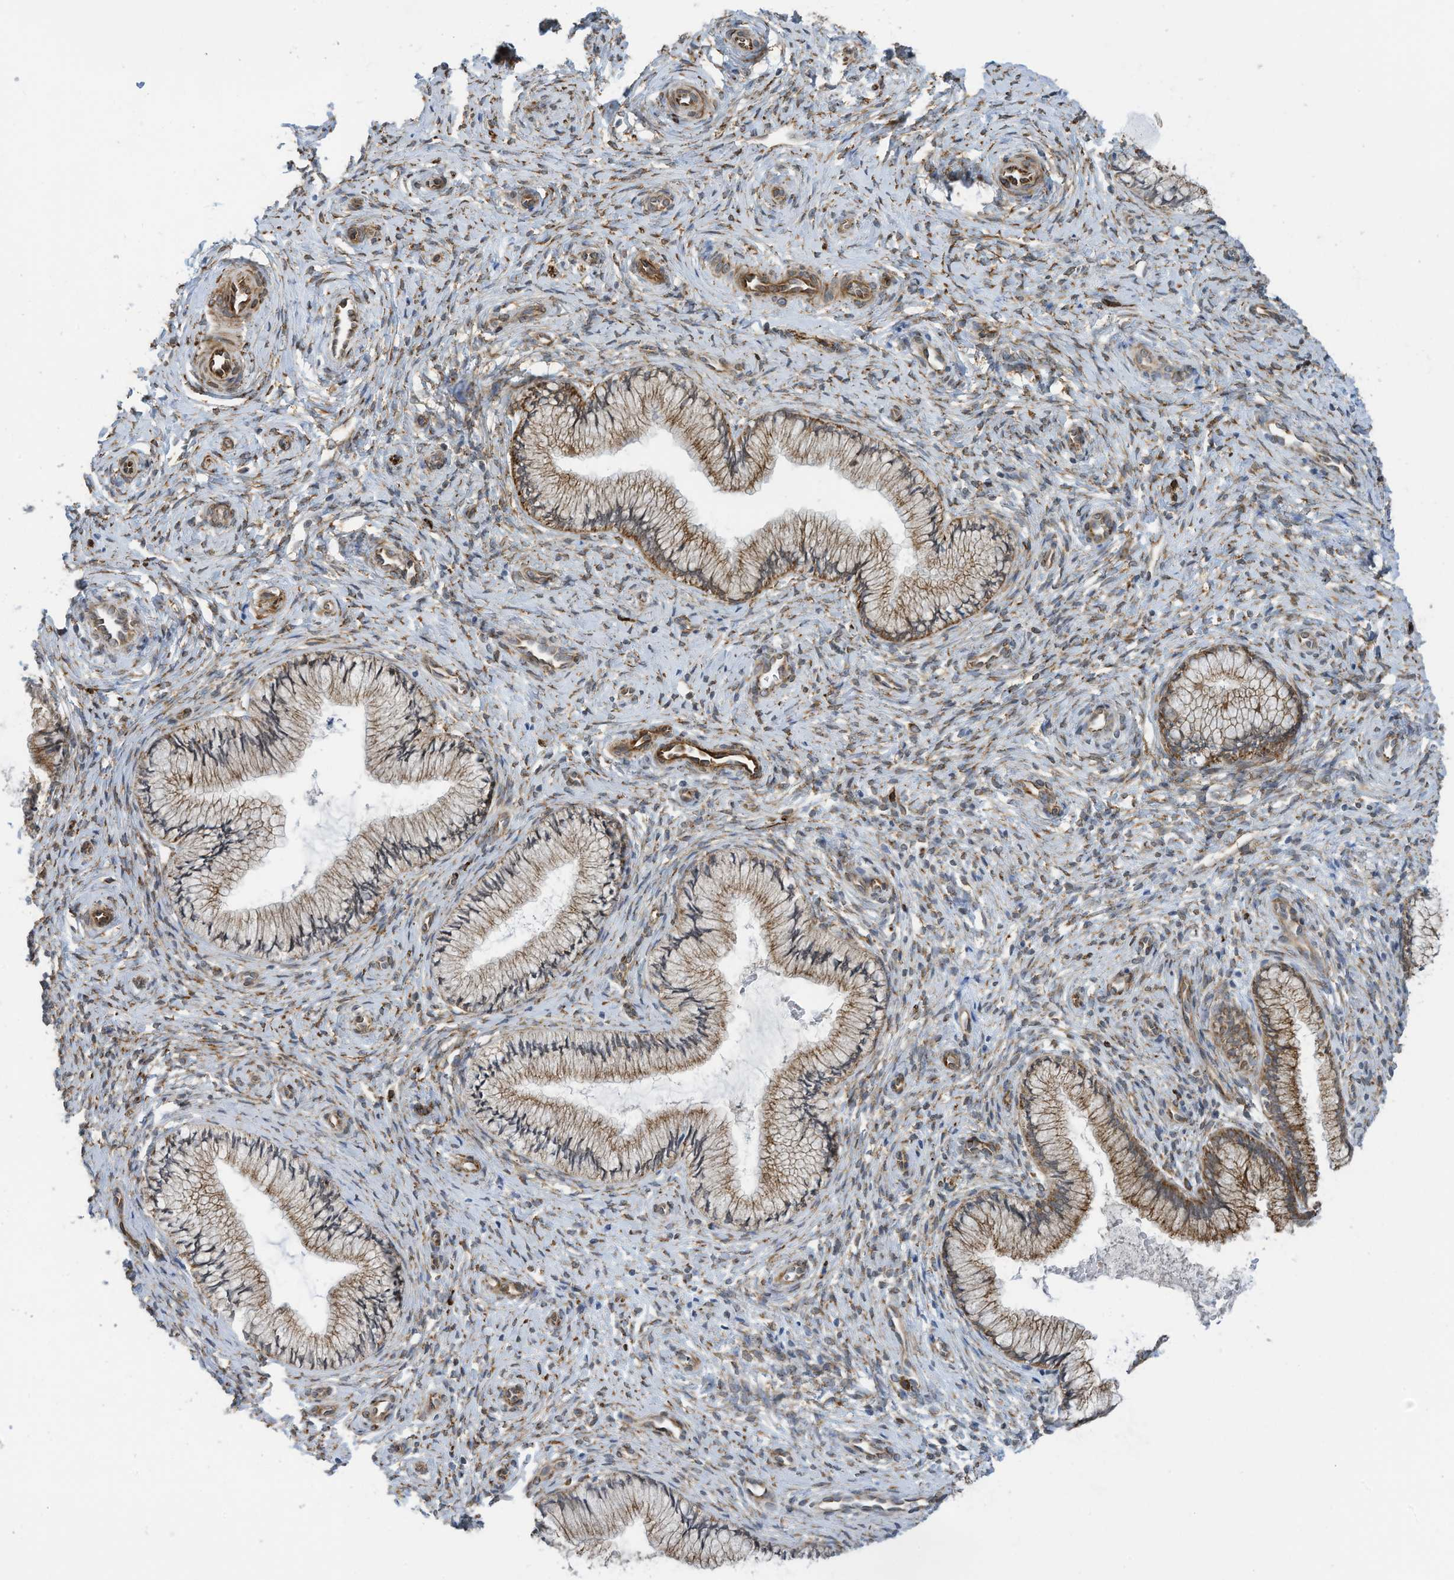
{"staining": {"intensity": "moderate", "quantity": "25%-75%", "location": "cytoplasmic/membranous"}, "tissue": "cervix", "cell_type": "Glandular cells", "image_type": "normal", "snomed": [{"axis": "morphology", "description": "Normal tissue, NOS"}, {"axis": "topography", "description": "Cervix"}], "caption": "An immunohistochemistry (IHC) histopathology image of normal tissue is shown. Protein staining in brown labels moderate cytoplasmic/membranous positivity in cervix within glandular cells. The staining was performed using DAB to visualize the protein expression in brown, while the nuclei were stained in blue with hematoxylin (Magnification: 20x).", "gene": "ZBTB45", "patient": {"sex": "female", "age": 27}}